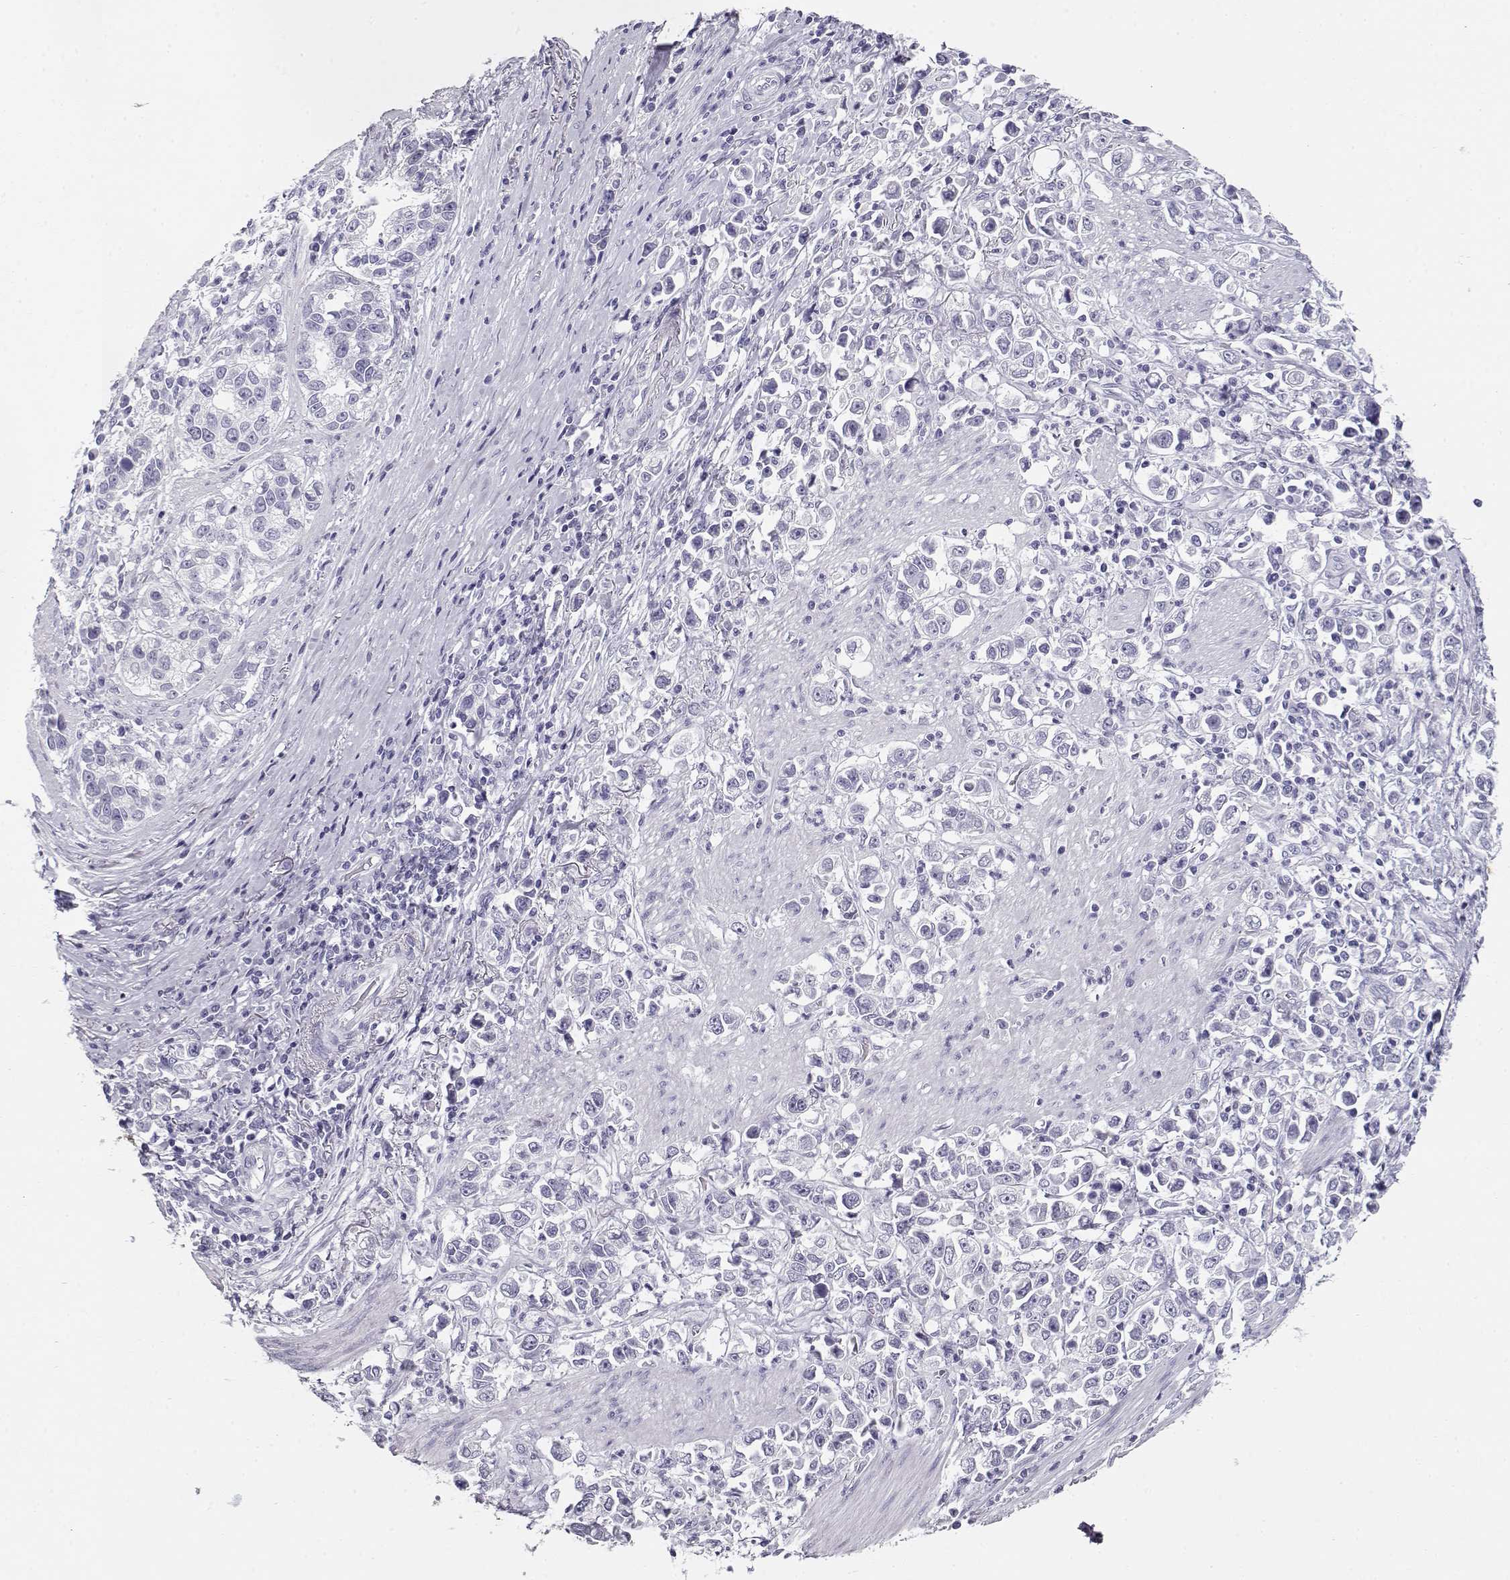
{"staining": {"intensity": "negative", "quantity": "none", "location": "none"}, "tissue": "stomach cancer", "cell_type": "Tumor cells", "image_type": "cancer", "snomed": [{"axis": "morphology", "description": "Adenocarcinoma, NOS"}, {"axis": "topography", "description": "Stomach"}], "caption": "An image of human stomach adenocarcinoma is negative for staining in tumor cells.", "gene": "MAGEC1", "patient": {"sex": "male", "age": 93}}